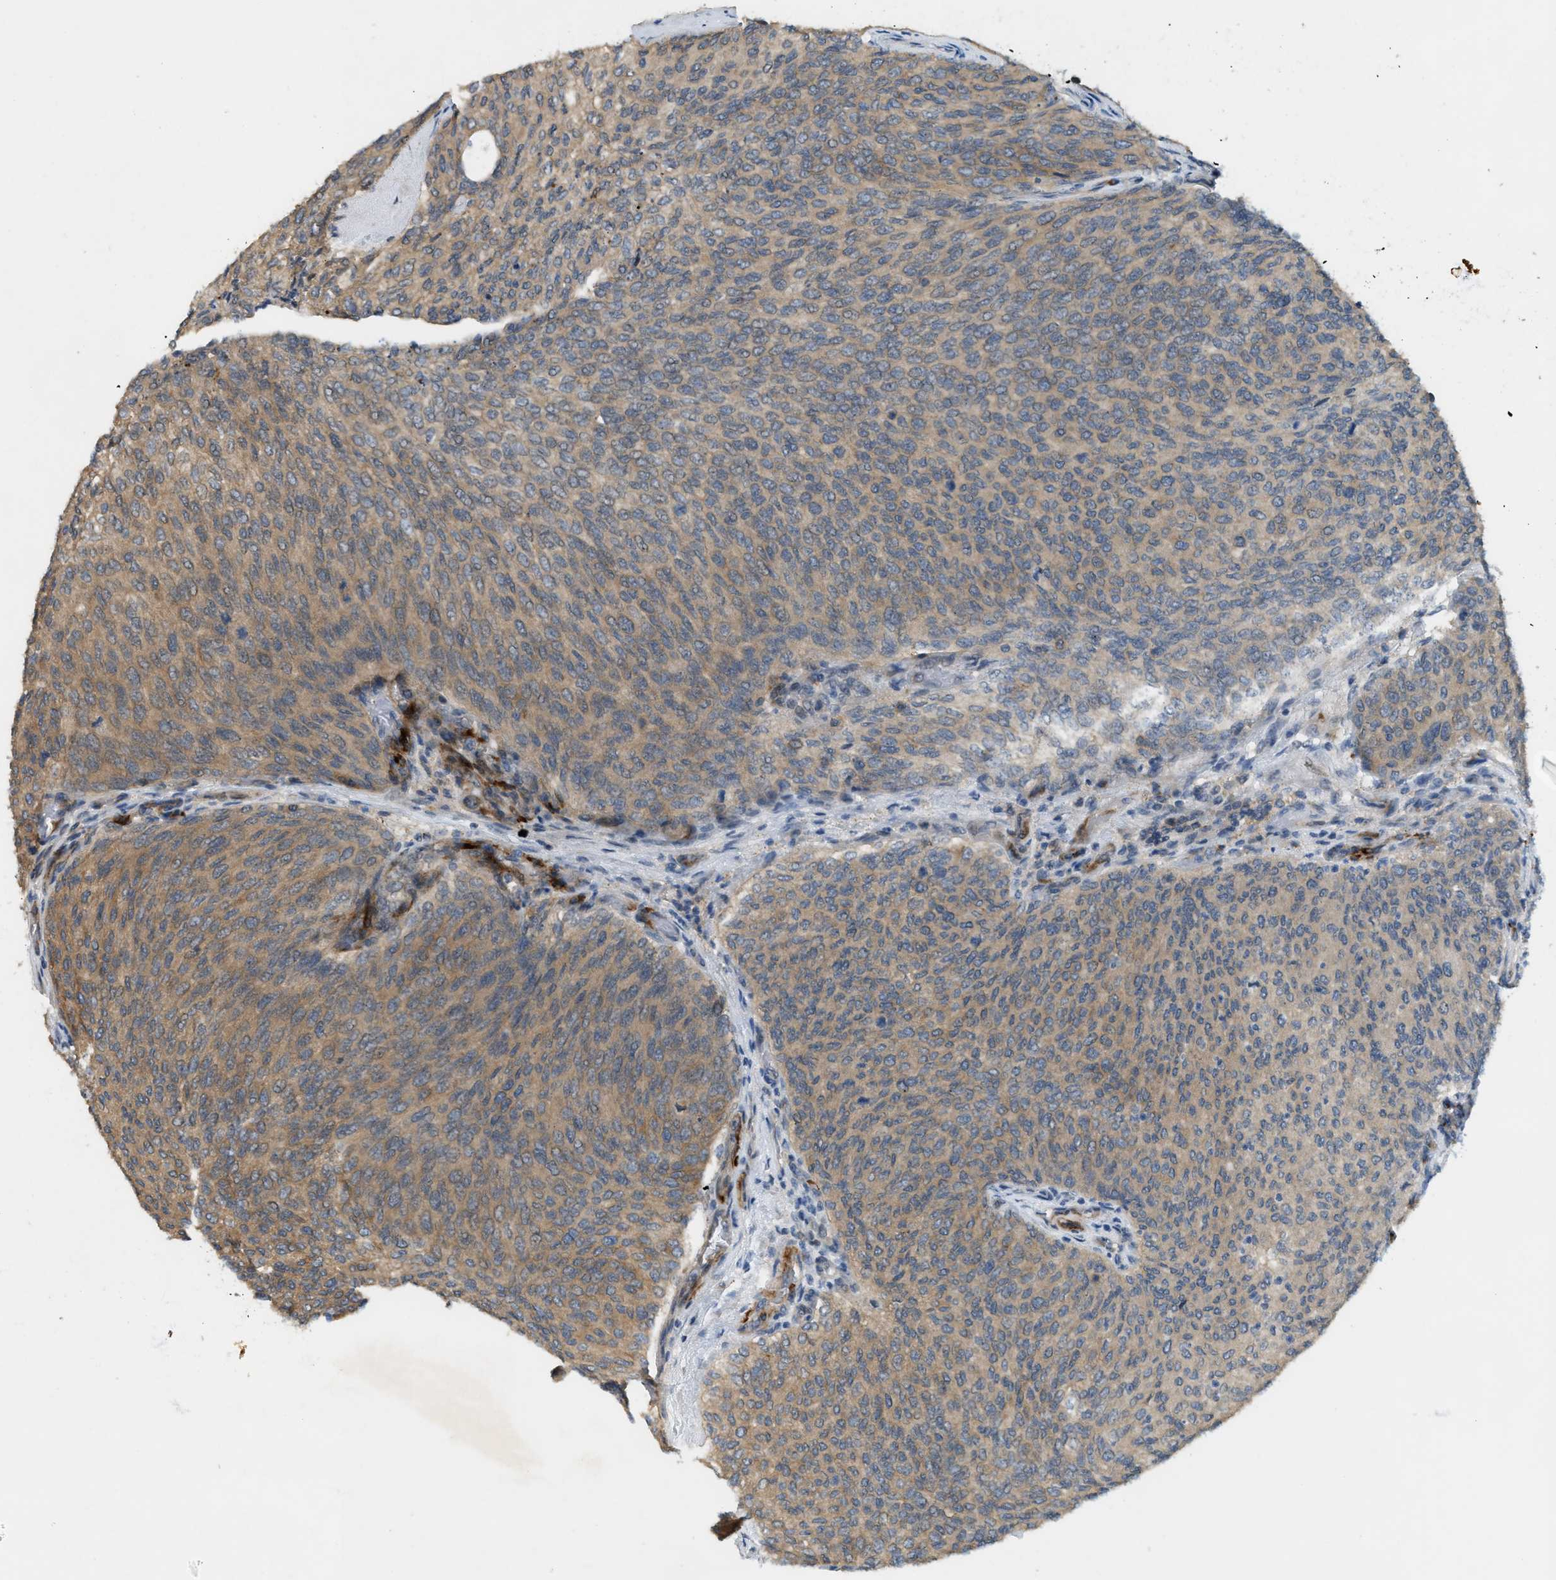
{"staining": {"intensity": "weak", "quantity": ">75%", "location": "cytoplasmic/membranous"}, "tissue": "urothelial cancer", "cell_type": "Tumor cells", "image_type": "cancer", "snomed": [{"axis": "morphology", "description": "Urothelial carcinoma, Low grade"}, {"axis": "topography", "description": "Urinary bladder"}], "caption": "Immunohistochemistry staining of urothelial cancer, which shows low levels of weak cytoplasmic/membranous positivity in approximately >75% of tumor cells indicating weak cytoplasmic/membranous protein expression. The staining was performed using DAB (3,3'-diaminobenzidine) (brown) for protein detection and nuclei were counterstained in hematoxylin (blue).", "gene": "PDCL3", "patient": {"sex": "female", "age": 79}}